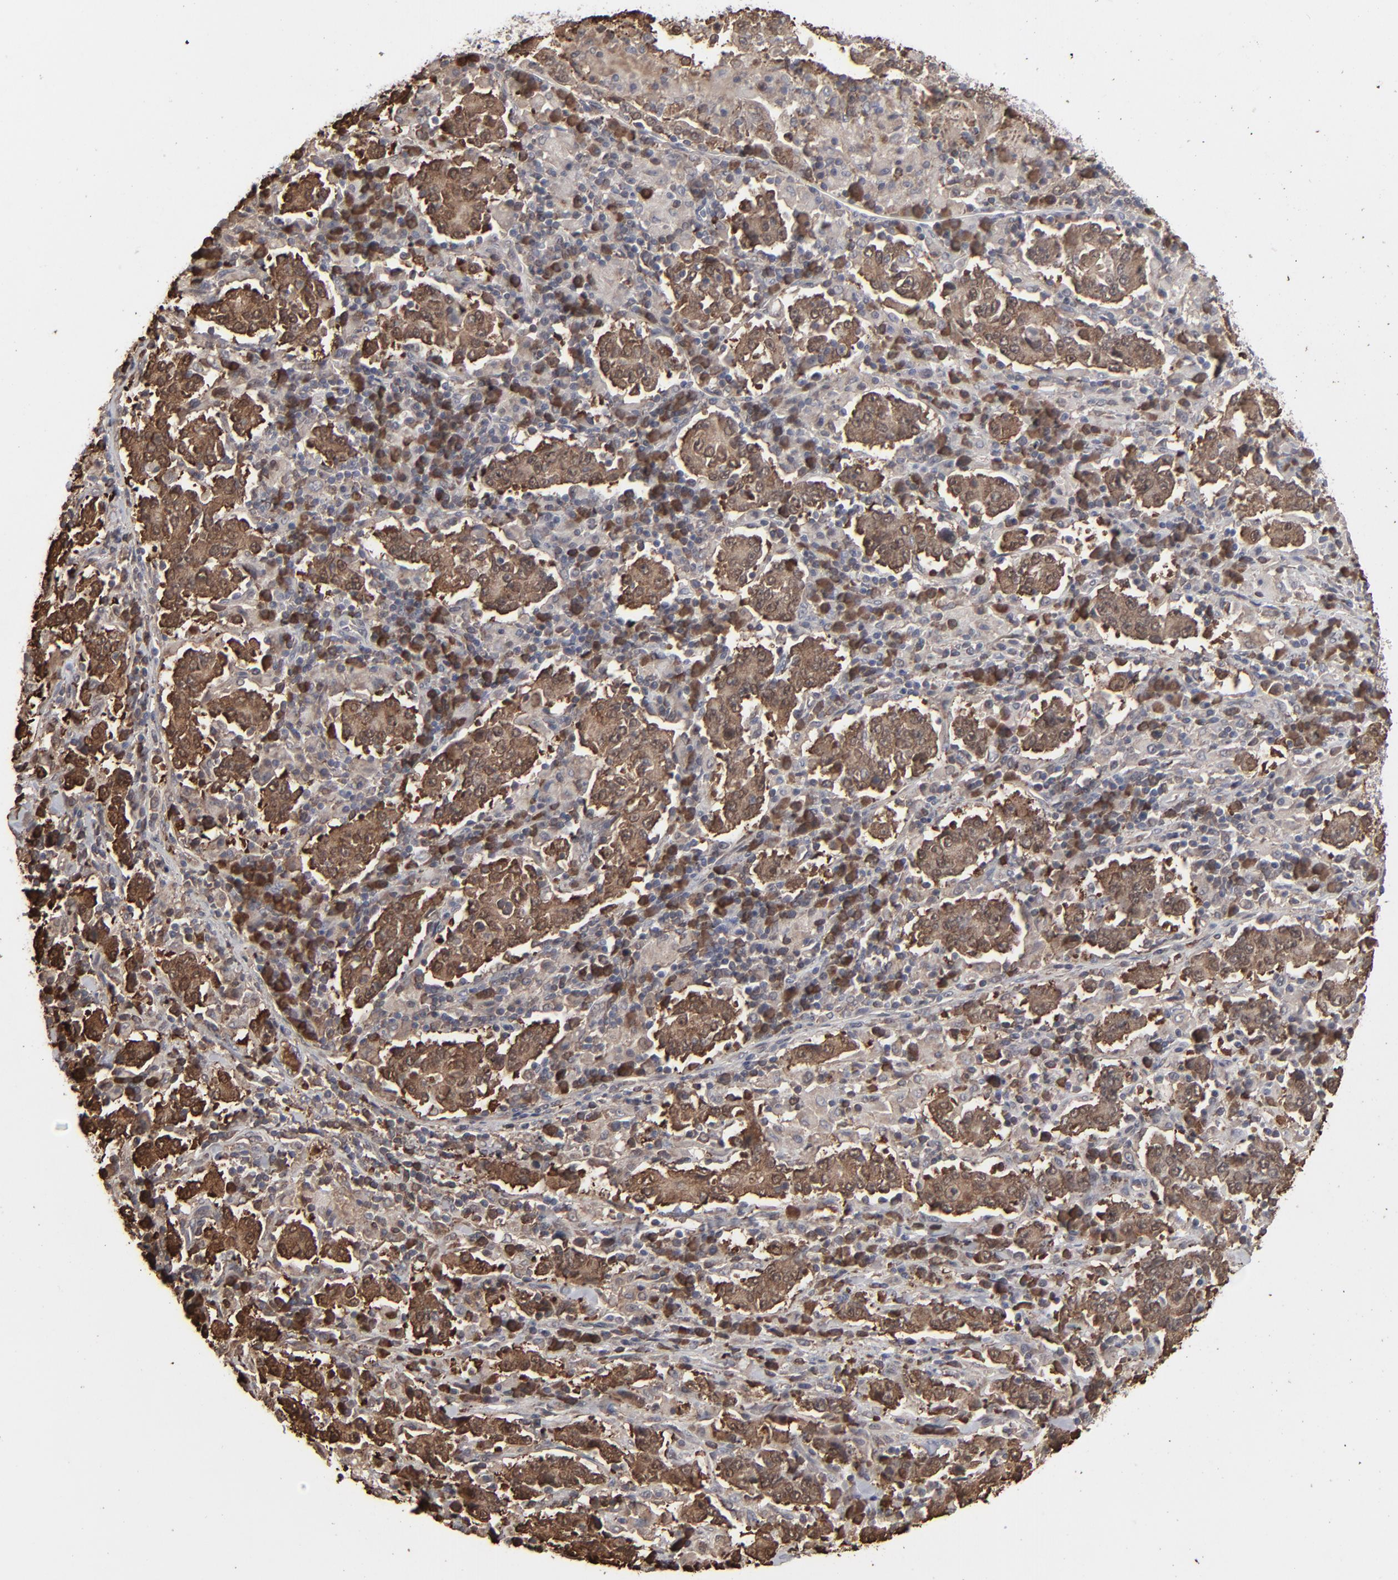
{"staining": {"intensity": "strong", "quantity": ">75%", "location": "cytoplasmic/membranous"}, "tissue": "stomach cancer", "cell_type": "Tumor cells", "image_type": "cancer", "snomed": [{"axis": "morphology", "description": "Normal tissue, NOS"}, {"axis": "morphology", "description": "Adenocarcinoma, NOS"}, {"axis": "topography", "description": "Stomach, upper"}, {"axis": "topography", "description": "Stomach"}], "caption": "The image reveals staining of stomach cancer (adenocarcinoma), revealing strong cytoplasmic/membranous protein expression (brown color) within tumor cells. (DAB = brown stain, brightfield microscopy at high magnification).", "gene": "NME1-NME2", "patient": {"sex": "male", "age": 59}}